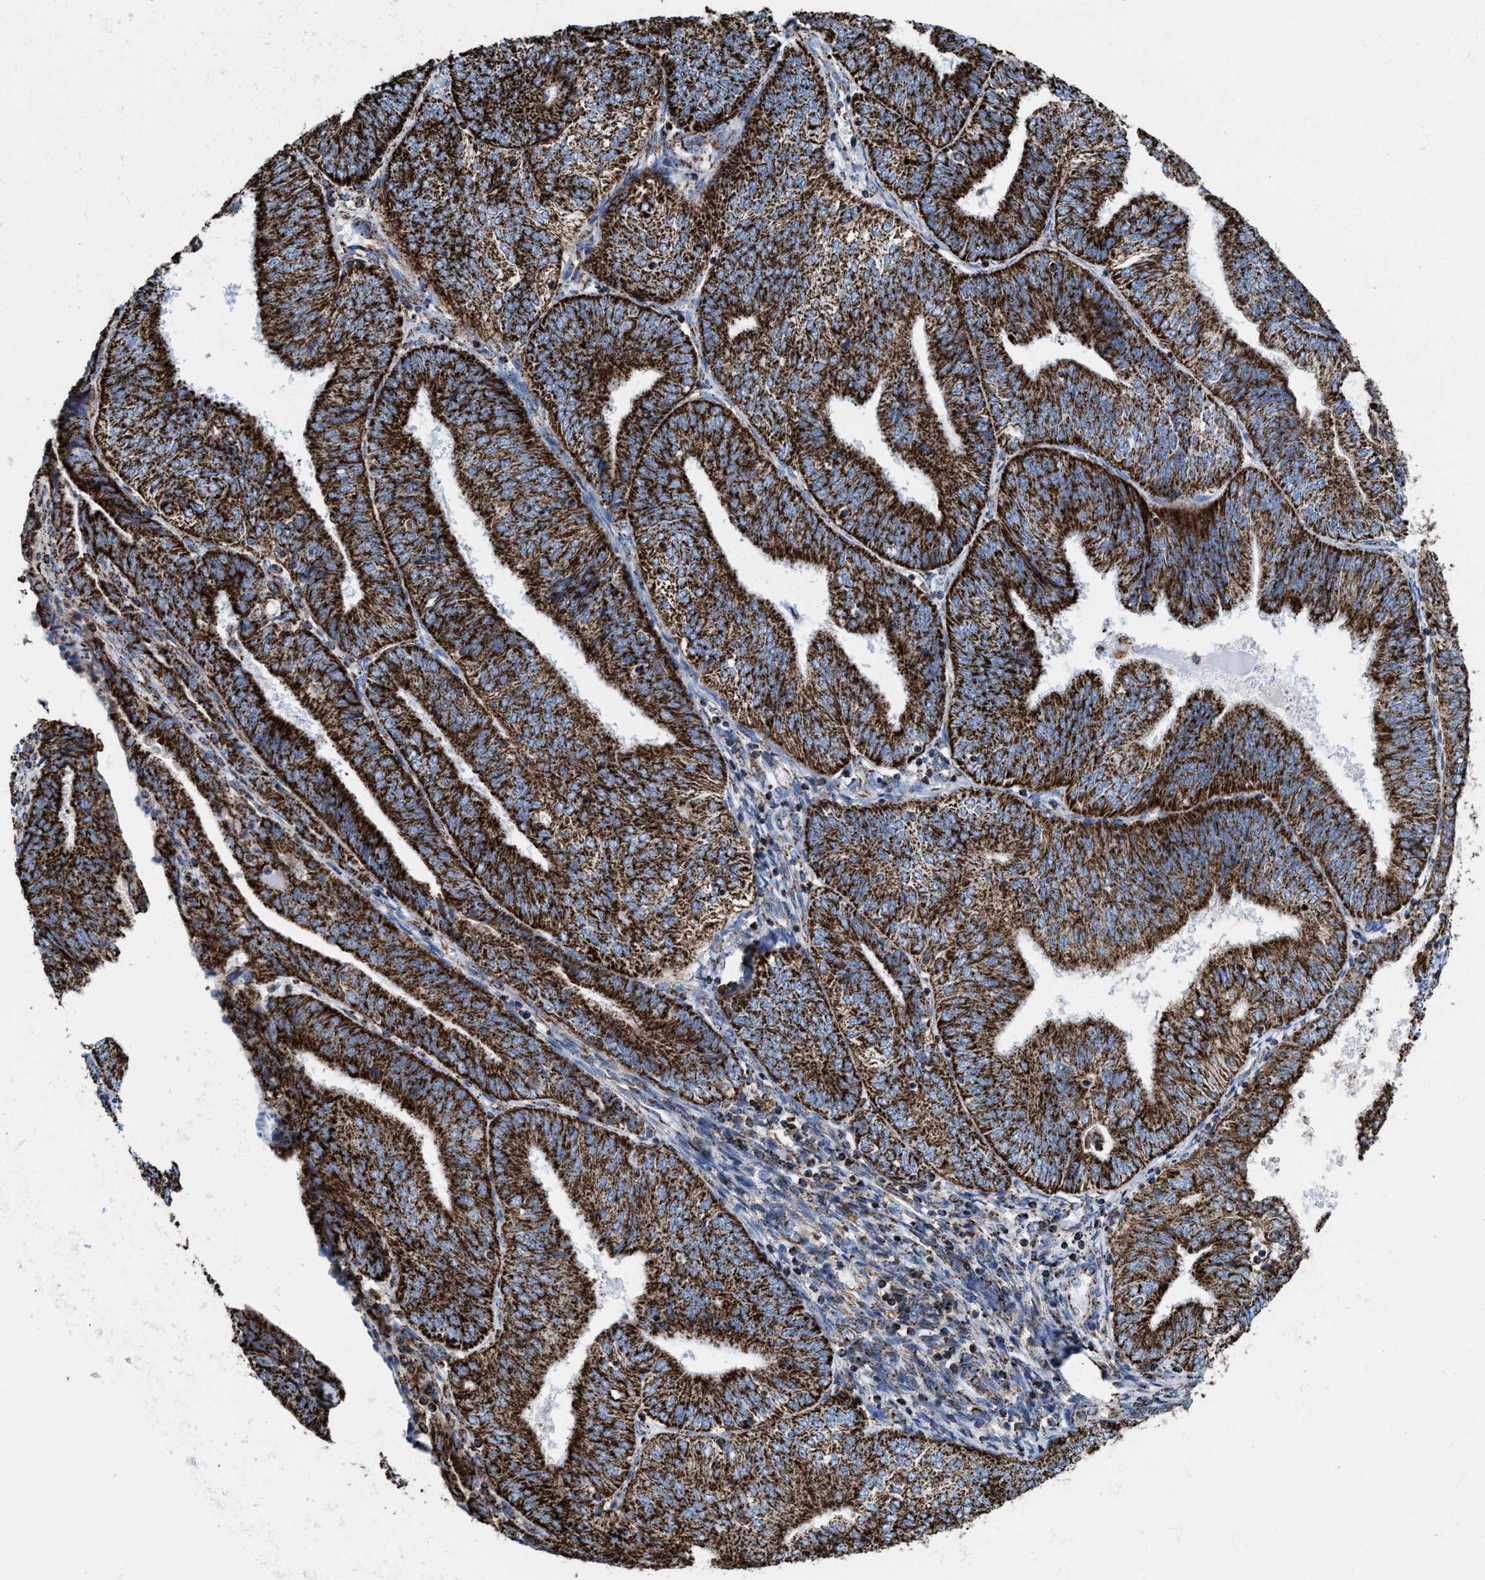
{"staining": {"intensity": "strong", "quantity": ">75%", "location": "cytoplasmic/membranous"}, "tissue": "endometrial cancer", "cell_type": "Tumor cells", "image_type": "cancer", "snomed": [{"axis": "morphology", "description": "Adenocarcinoma, NOS"}, {"axis": "topography", "description": "Endometrium"}], "caption": "Strong cytoplasmic/membranous staining is identified in about >75% of tumor cells in endometrial adenocarcinoma. (IHC, brightfield microscopy, high magnification).", "gene": "ECHS1", "patient": {"sex": "female", "age": 58}}